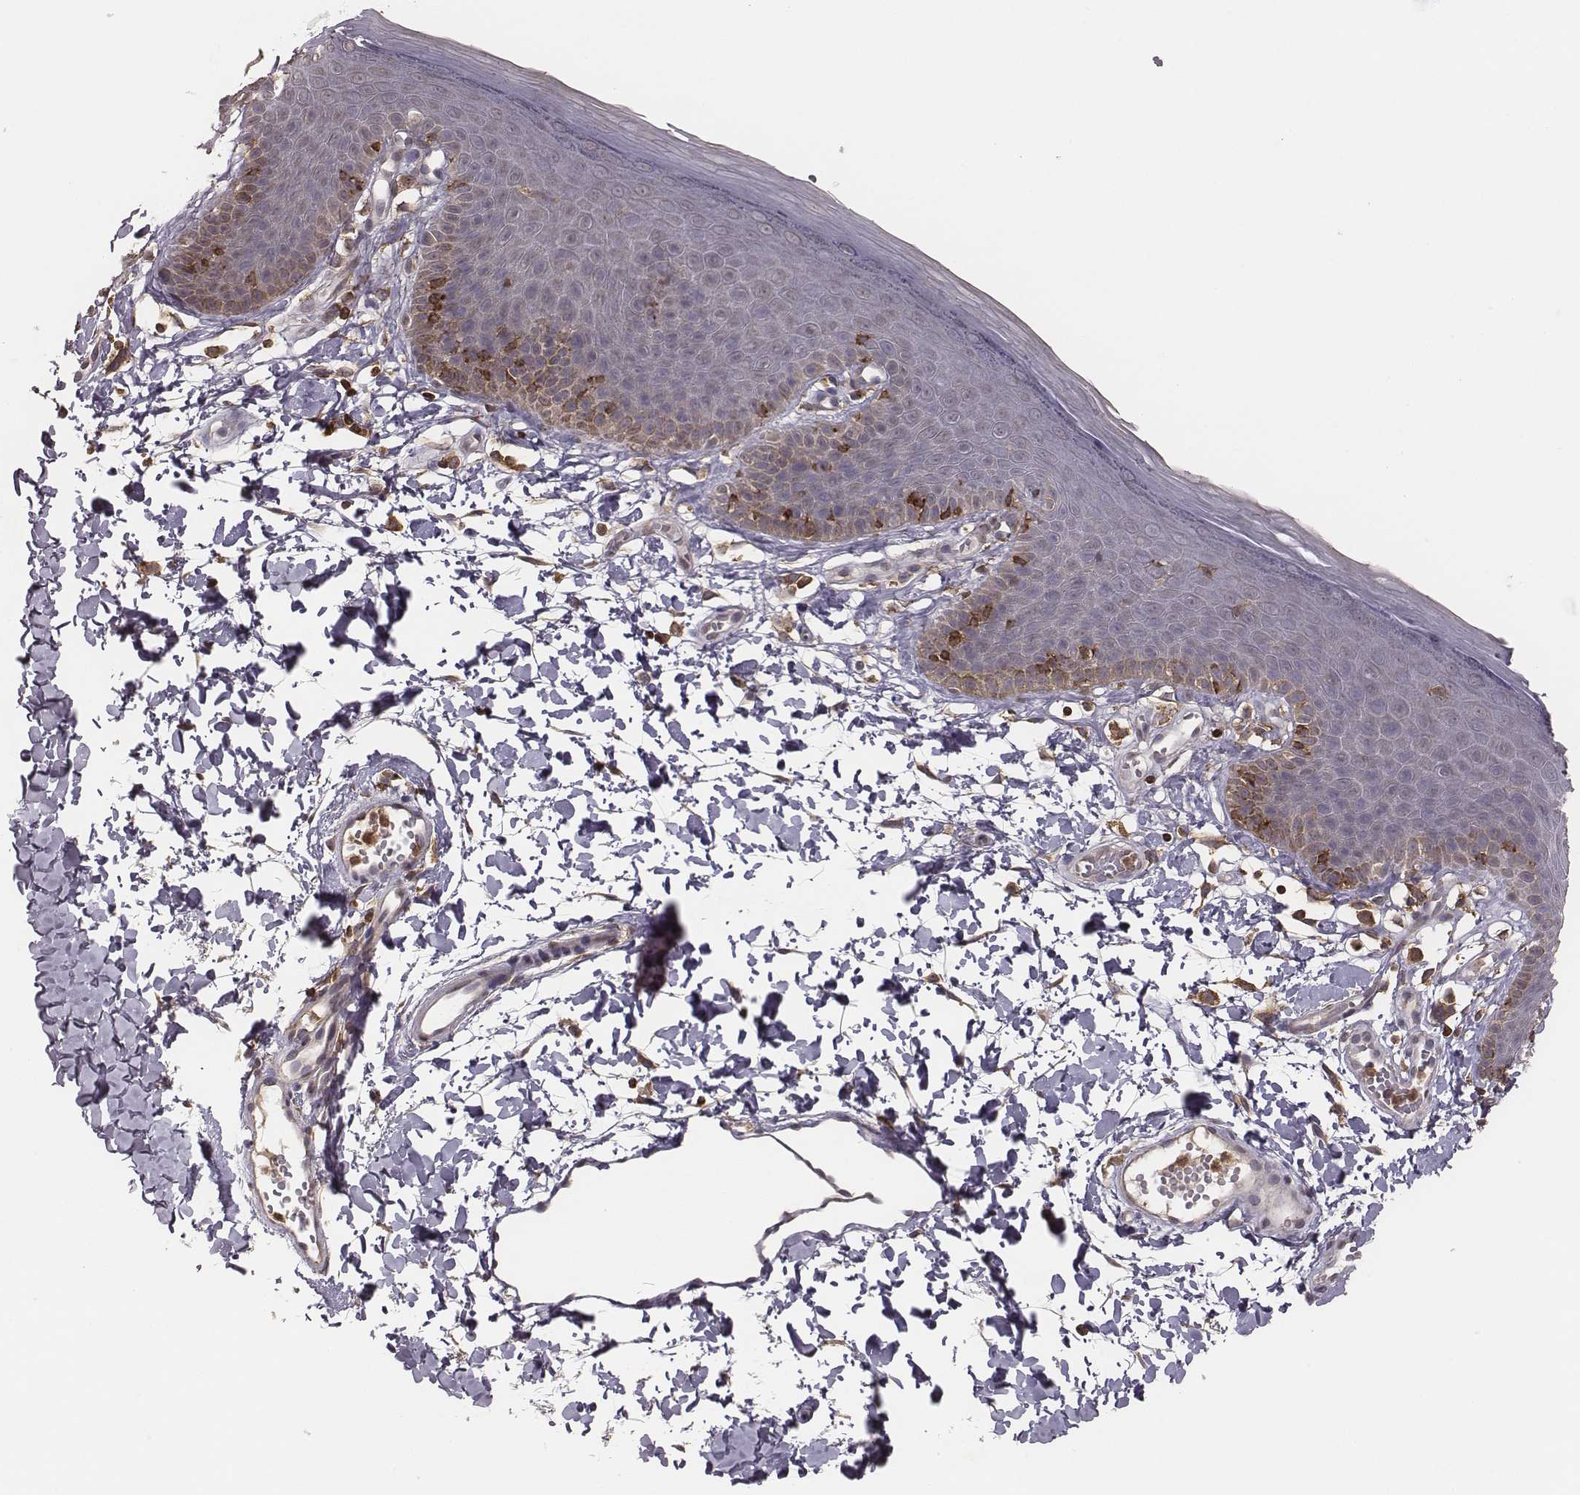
{"staining": {"intensity": "negative", "quantity": "none", "location": "none"}, "tissue": "skin", "cell_type": "Epidermal cells", "image_type": "normal", "snomed": [{"axis": "morphology", "description": "Normal tissue, NOS"}, {"axis": "topography", "description": "Anal"}], "caption": "DAB (3,3'-diaminobenzidine) immunohistochemical staining of benign skin reveals no significant expression in epidermal cells.", "gene": "PILRA", "patient": {"sex": "male", "age": 53}}